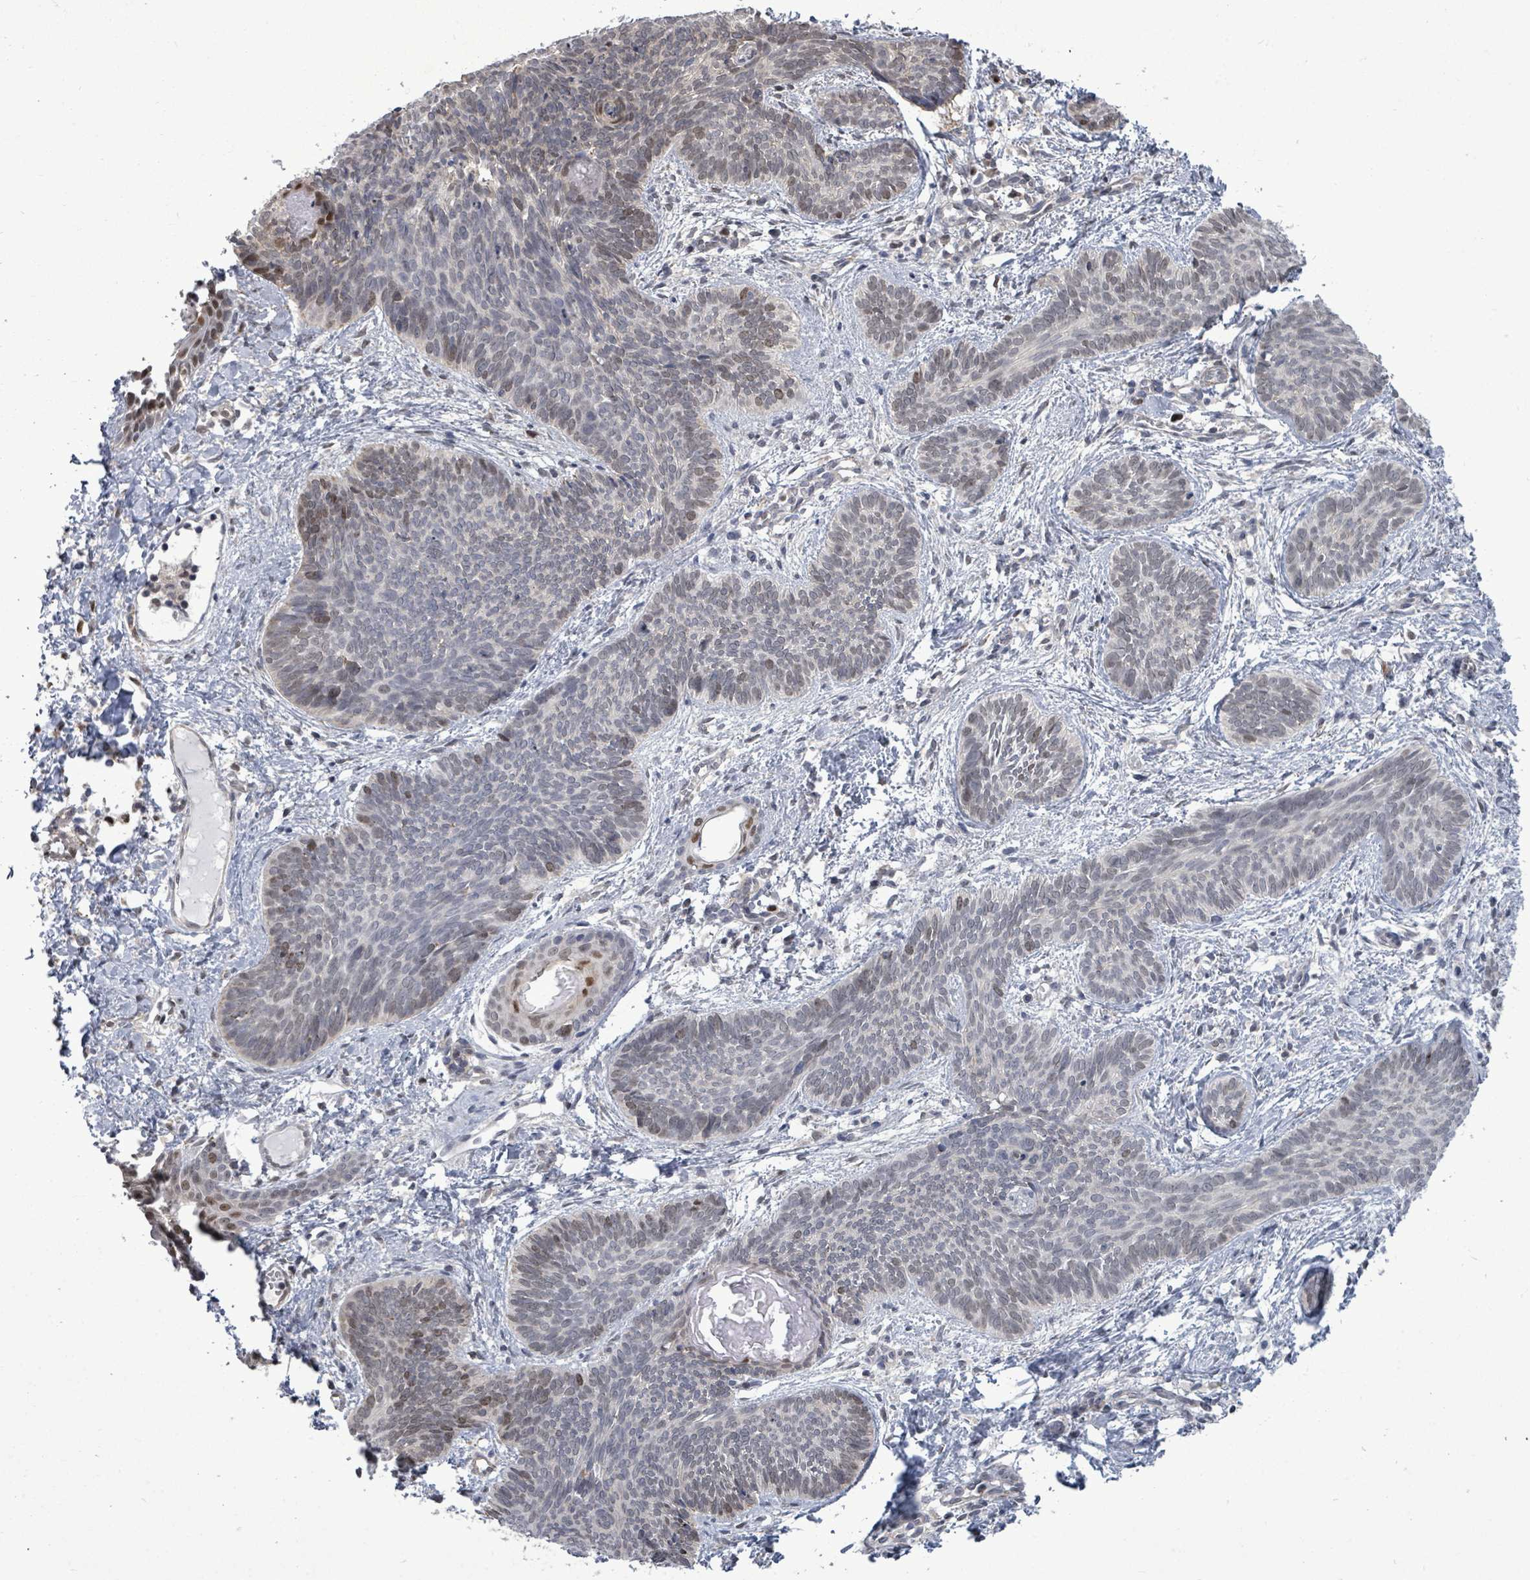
{"staining": {"intensity": "weak", "quantity": "<25%", "location": "nuclear"}, "tissue": "skin cancer", "cell_type": "Tumor cells", "image_type": "cancer", "snomed": [{"axis": "morphology", "description": "Basal cell carcinoma"}, {"axis": "topography", "description": "Skin"}], "caption": "Skin cancer (basal cell carcinoma) was stained to show a protein in brown. There is no significant staining in tumor cells.", "gene": "PAPSS1", "patient": {"sex": "female", "age": 81}}